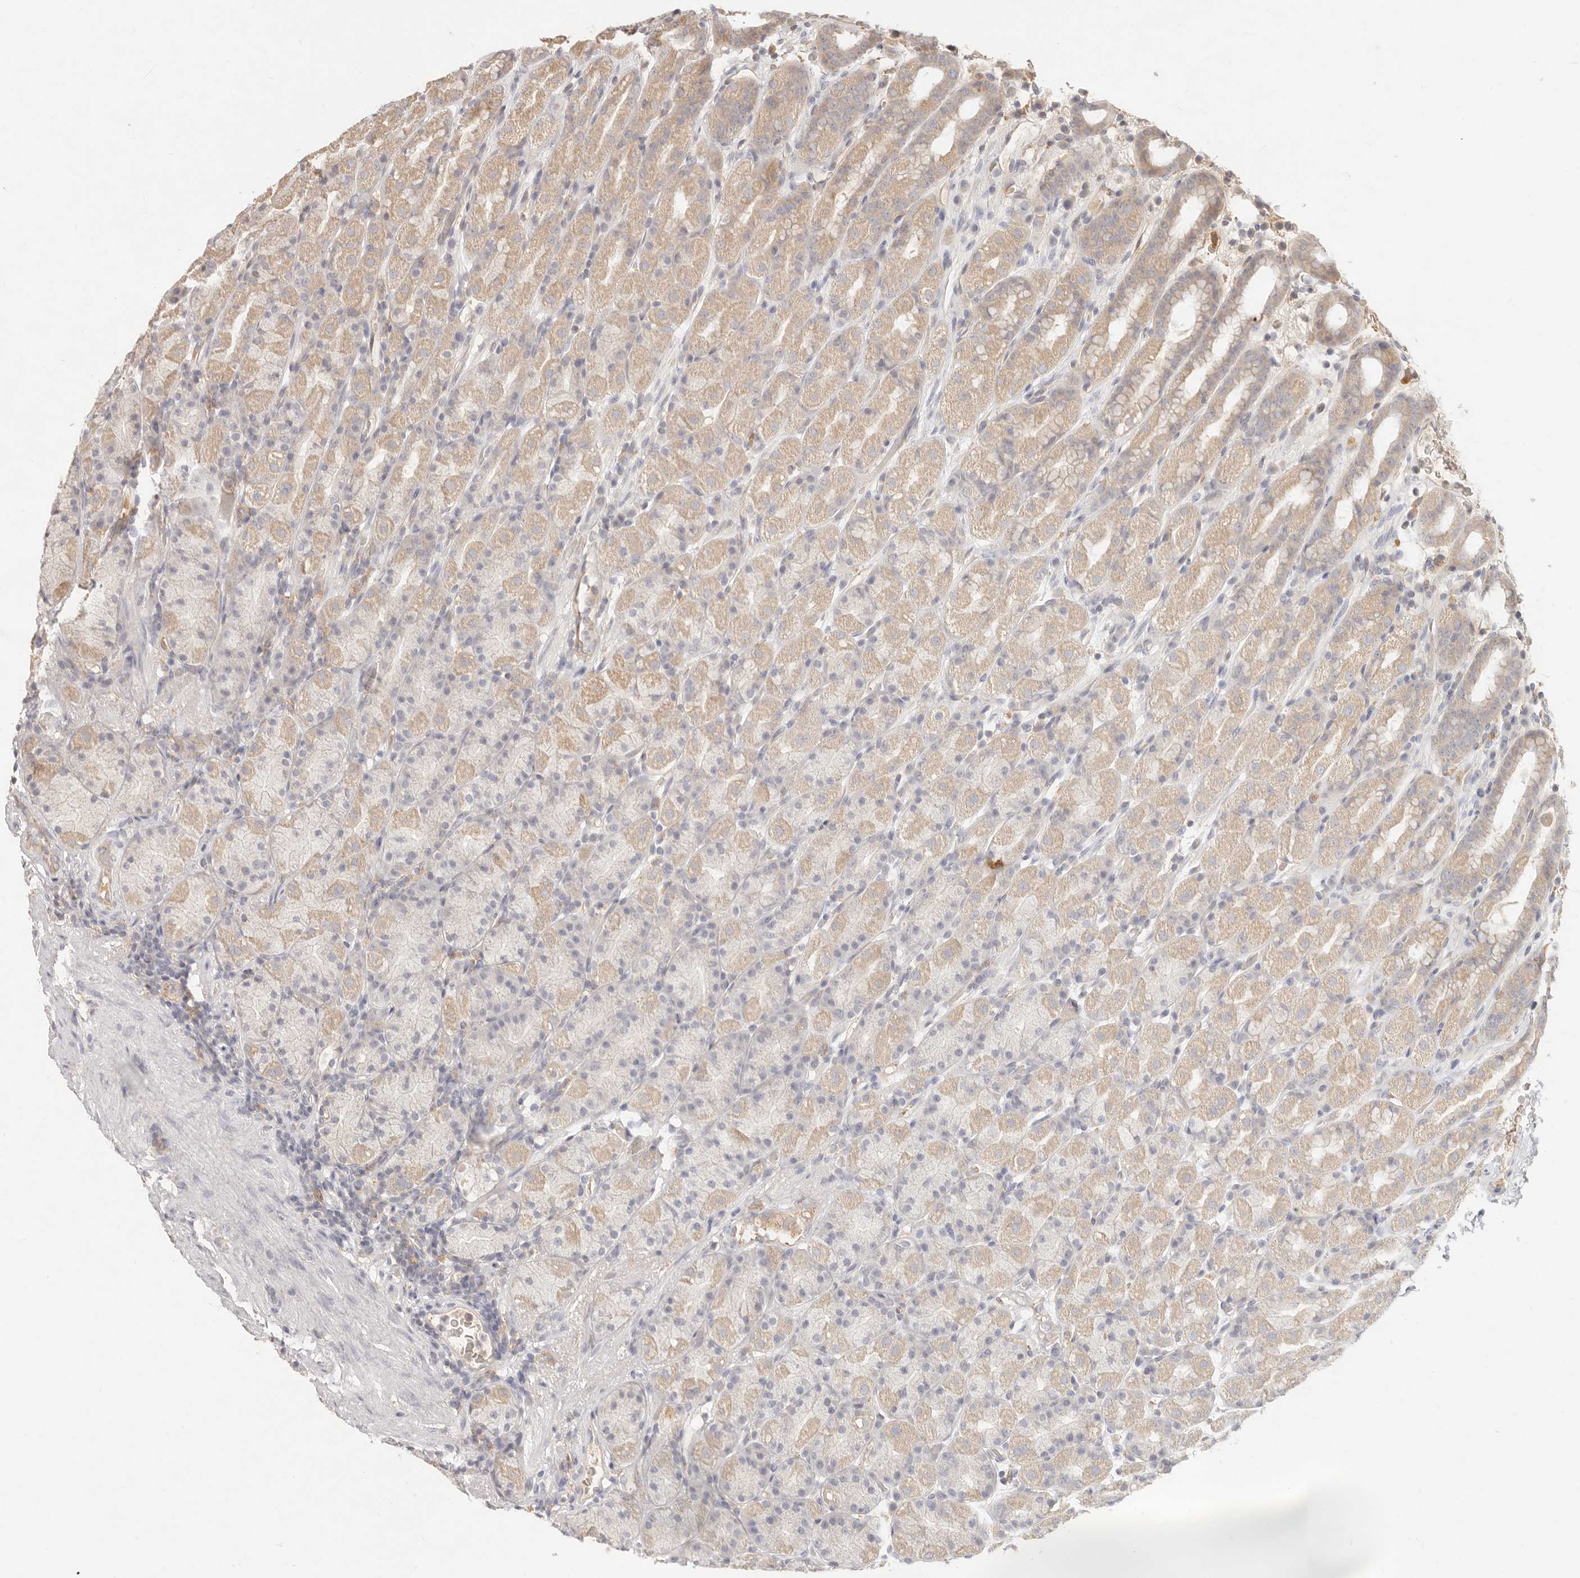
{"staining": {"intensity": "weak", "quantity": "25%-75%", "location": "cytoplasmic/membranous"}, "tissue": "stomach", "cell_type": "Glandular cells", "image_type": "normal", "snomed": [{"axis": "morphology", "description": "Normal tissue, NOS"}, {"axis": "topography", "description": "Stomach, upper"}], "caption": "Weak cytoplasmic/membranous protein positivity is identified in about 25%-75% of glandular cells in stomach.", "gene": "NECAP2", "patient": {"sex": "male", "age": 68}}